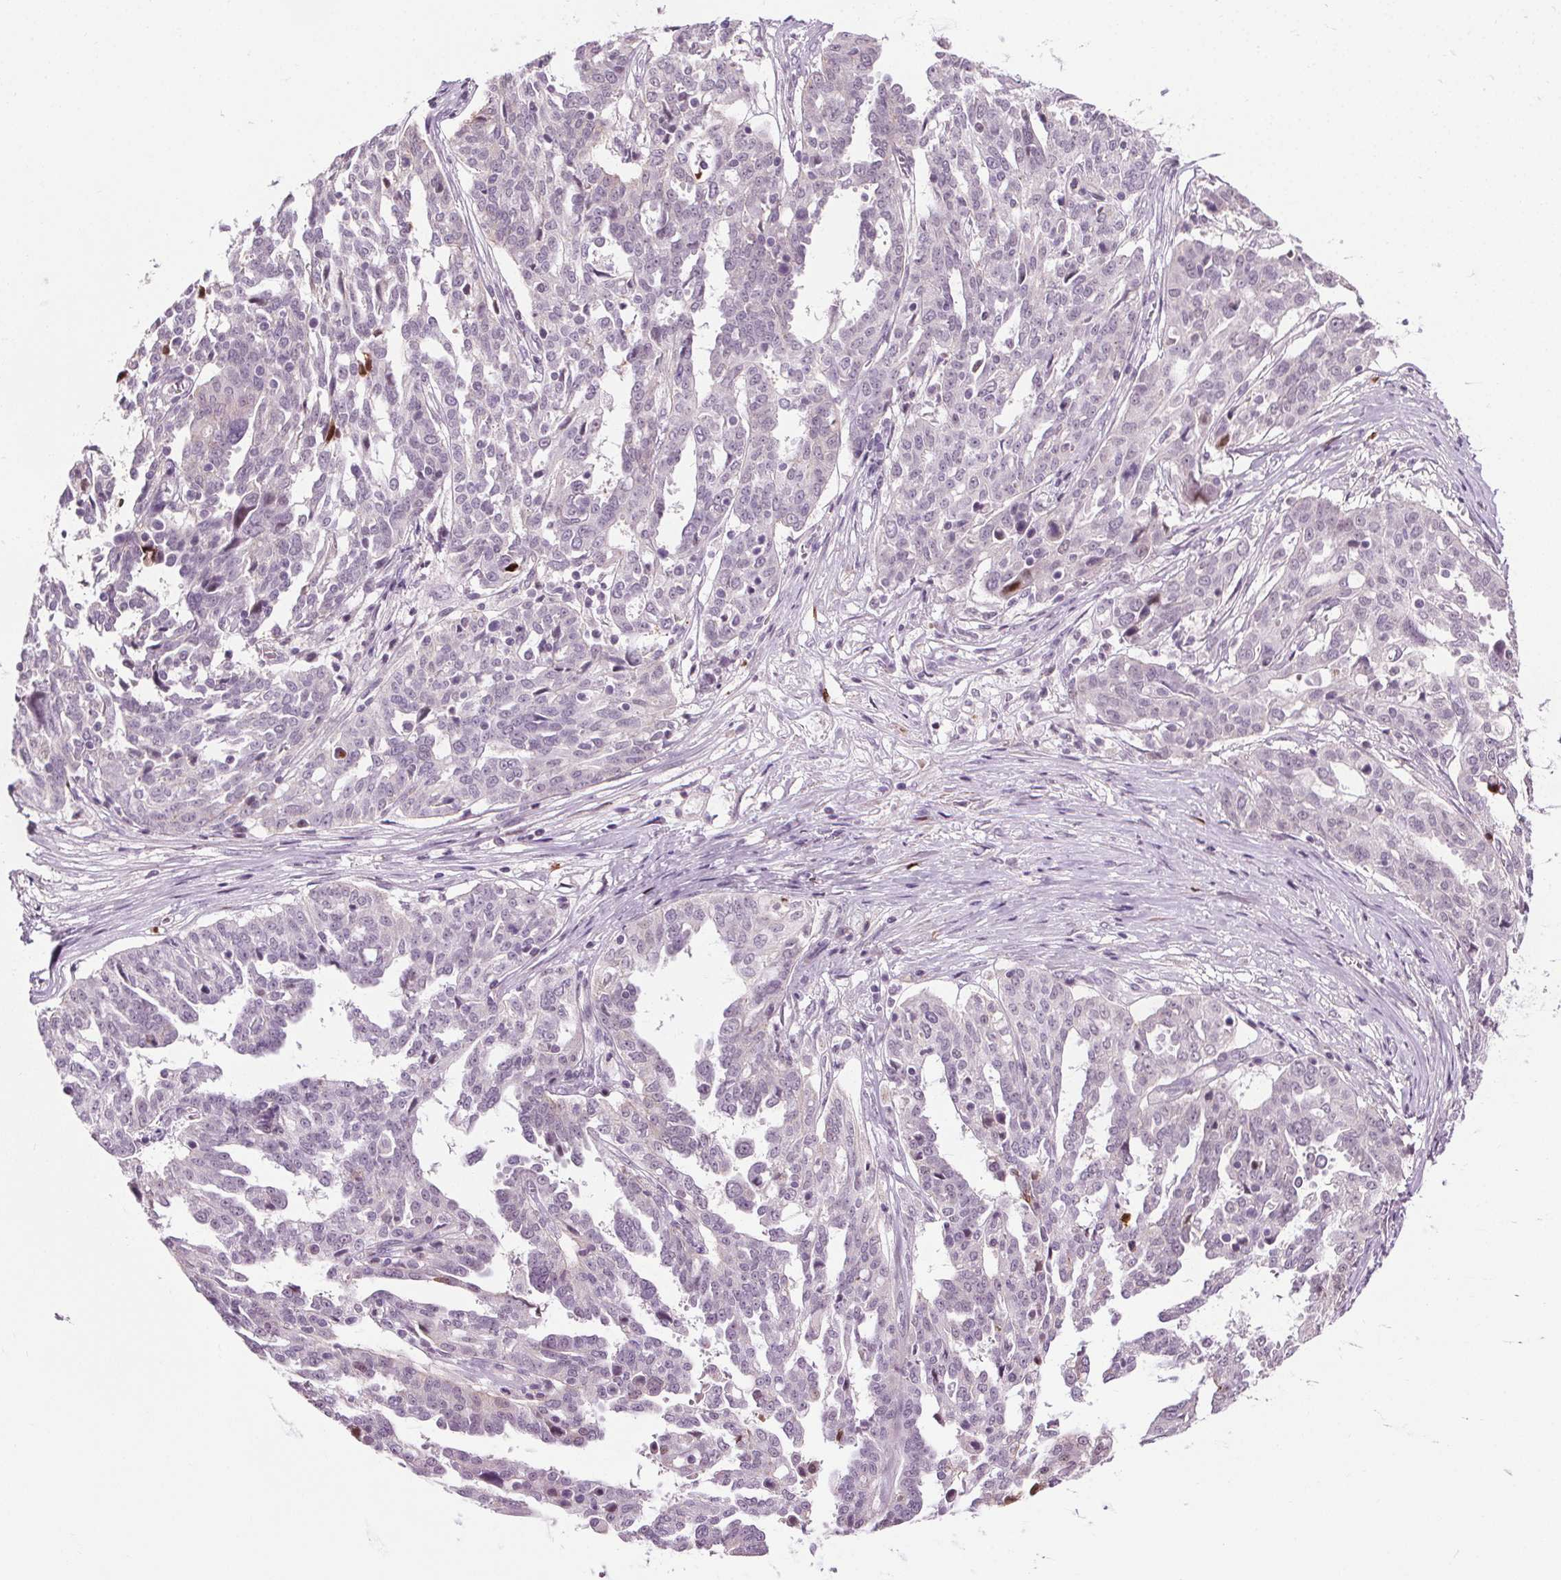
{"staining": {"intensity": "negative", "quantity": "none", "location": "none"}, "tissue": "ovarian cancer", "cell_type": "Tumor cells", "image_type": "cancer", "snomed": [{"axis": "morphology", "description": "Cystadenocarcinoma, serous, NOS"}, {"axis": "topography", "description": "Ovary"}], "caption": "Tumor cells show no significant staining in ovarian cancer (serous cystadenocarcinoma). (Immunohistochemistry, brightfield microscopy, high magnification).", "gene": "CEBPA", "patient": {"sex": "female", "age": 67}}